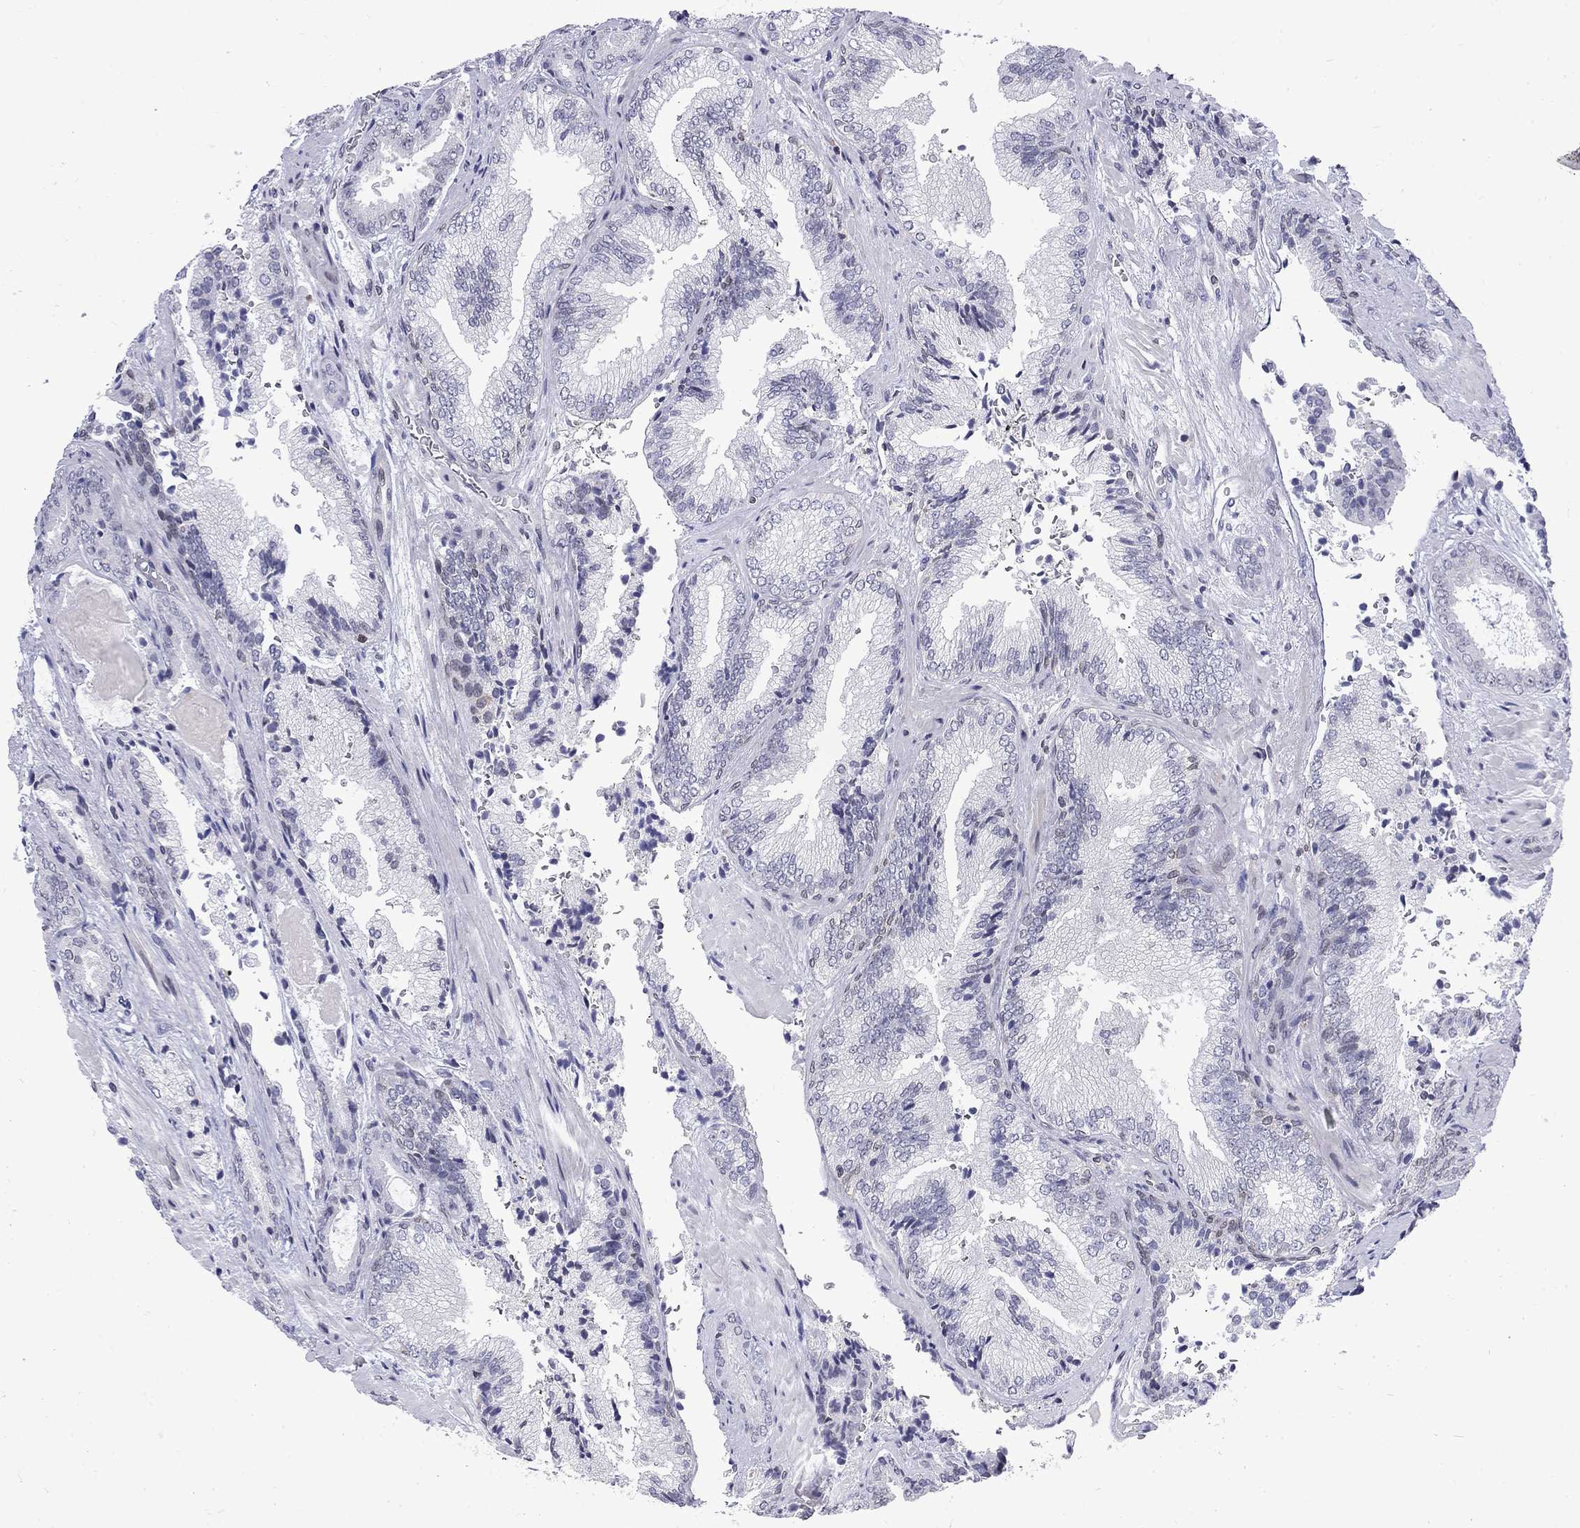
{"staining": {"intensity": "negative", "quantity": "none", "location": "none"}, "tissue": "prostate cancer", "cell_type": "Tumor cells", "image_type": "cancer", "snomed": [{"axis": "morphology", "description": "Adenocarcinoma, Low grade"}, {"axis": "topography", "description": "Prostate"}], "caption": "DAB immunohistochemical staining of human prostate cancer (adenocarcinoma (low-grade)) displays no significant positivity in tumor cells.", "gene": "SLA", "patient": {"sex": "male", "age": 68}}